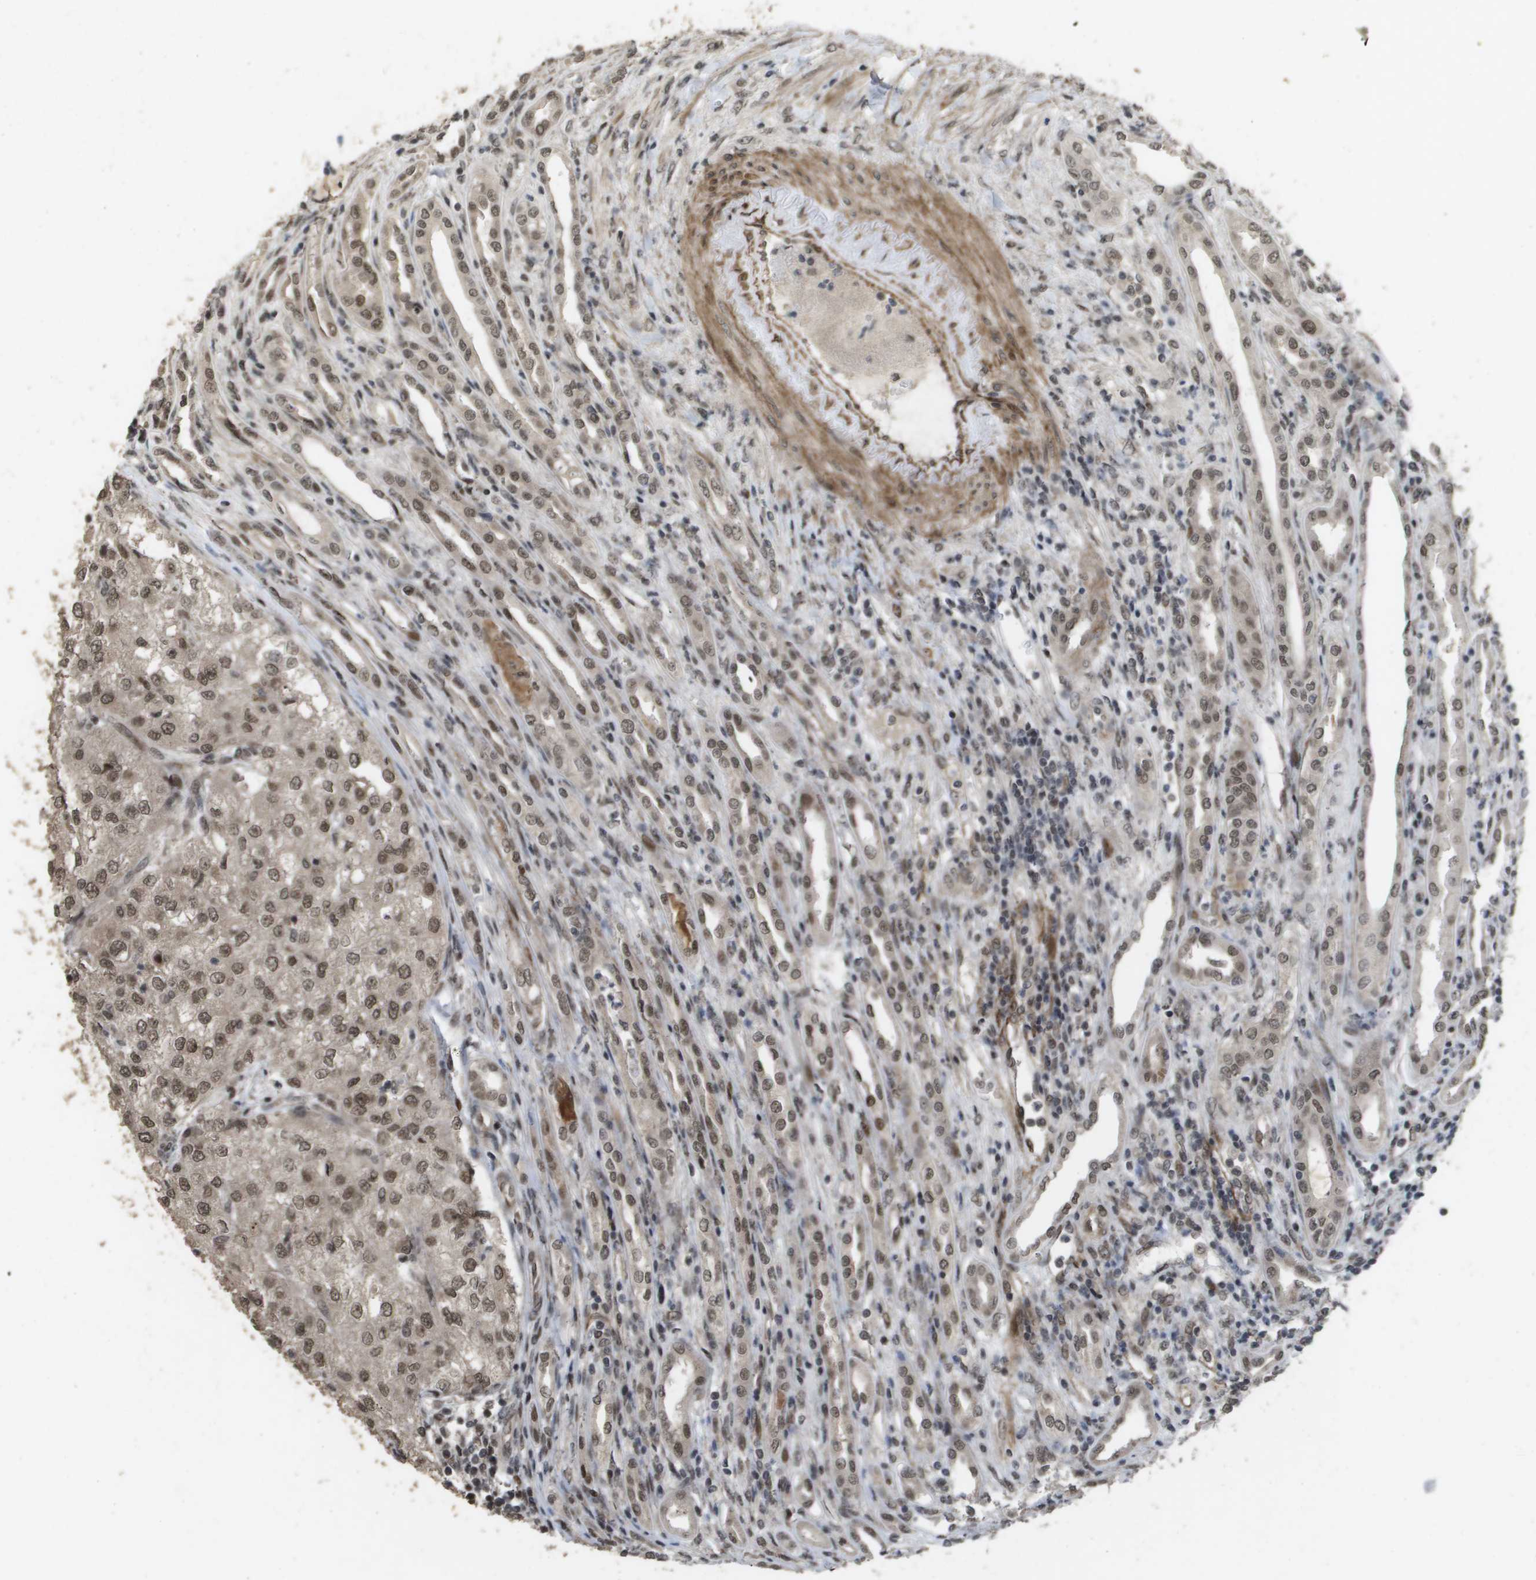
{"staining": {"intensity": "moderate", "quantity": ">75%", "location": "cytoplasmic/membranous,nuclear"}, "tissue": "renal cancer", "cell_type": "Tumor cells", "image_type": "cancer", "snomed": [{"axis": "morphology", "description": "Adenocarcinoma, NOS"}, {"axis": "topography", "description": "Kidney"}], "caption": "Immunohistochemical staining of renal adenocarcinoma shows medium levels of moderate cytoplasmic/membranous and nuclear staining in about >75% of tumor cells.", "gene": "KAT5", "patient": {"sex": "female", "age": 54}}